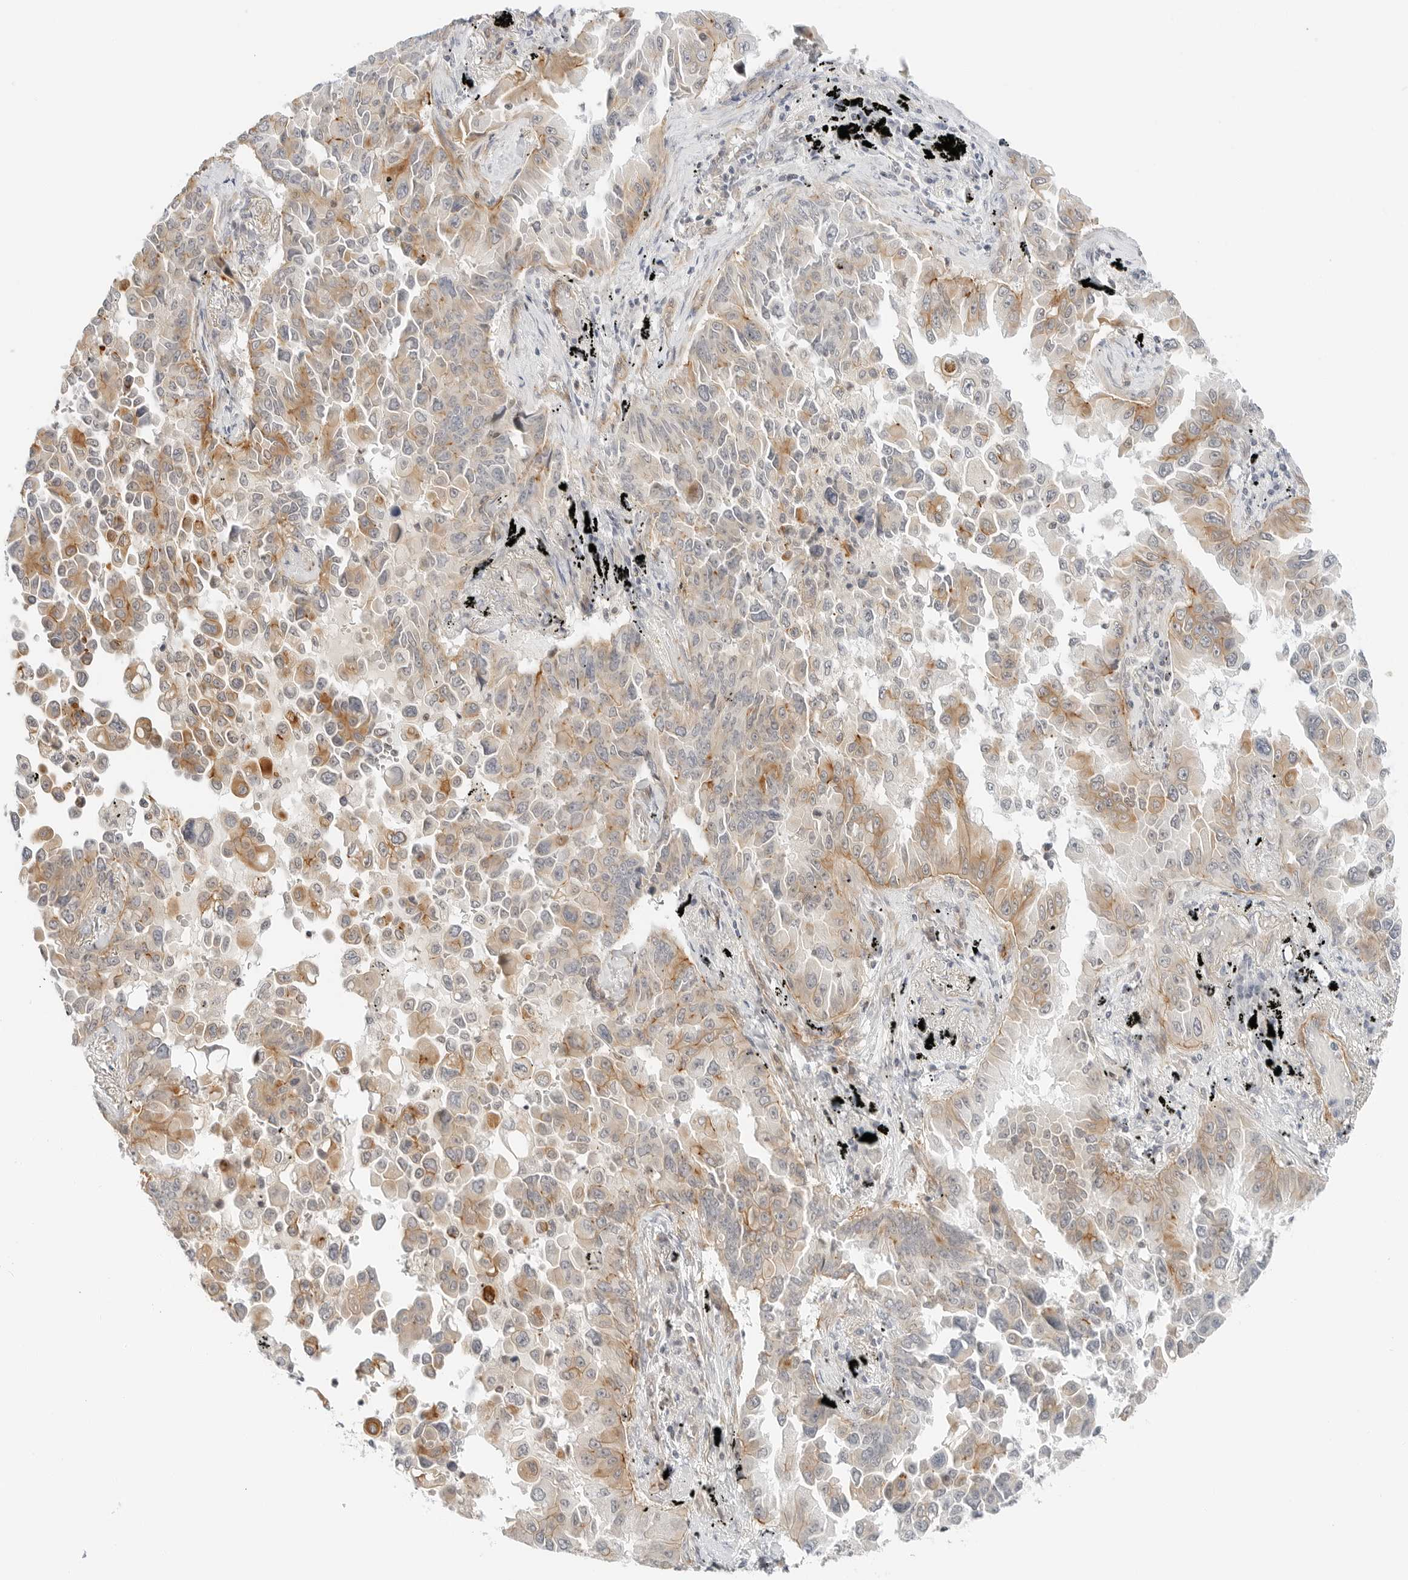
{"staining": {"intensity": "moderate", "quantity": "25%-75%", "location": "cytoplasmic/membranous"}, "tissue": "lung cancer", "cell_type": "Tumor cells", "image_type": "cancer", "snomed": [{"axis": "morphology", "description": "Adenocarcinoma, NOS"}, {"axis": "topography", "description": "Lung"}], "caption": "Human adenocarcinoma (lung) stained for a protein (brown) shows moderate cytoplasmic/membranous positive staining in about 25%-75% of tumor cells.", "gene": "IQCC", "patient": {"sex": "female", "age": 67}}